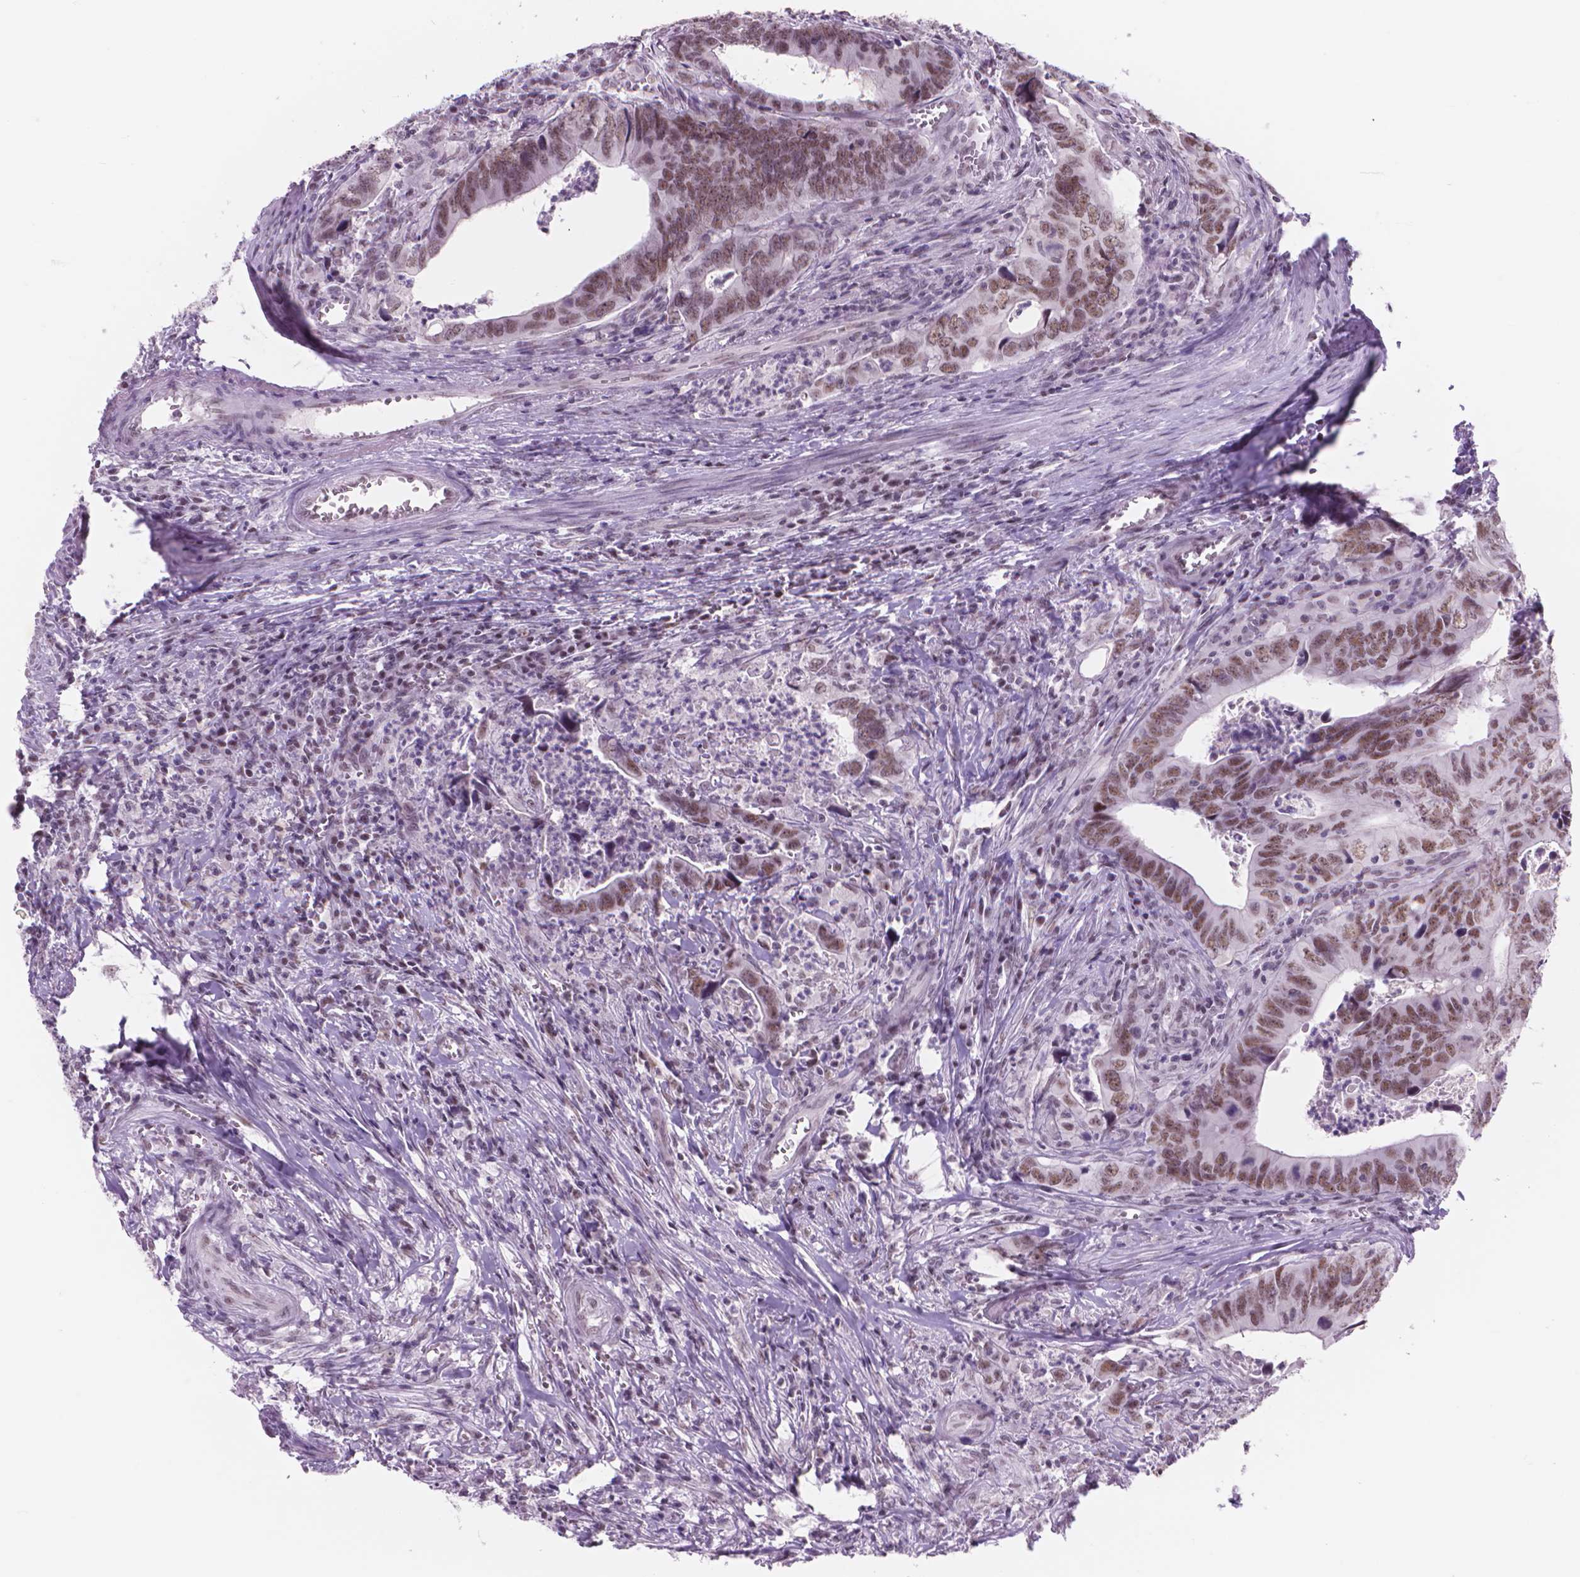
{"staining": {"intensity": "moderate", "quantity": ">75%", "location": "nuclear"}, "tissue": "colorectal cancer", "cell_type": "Tumor cells", "image_type": "cancer", "snomed": [{"axis": "morphology", "description": "Adenocarcinoma, NOS"}, {"axis": "topography", "description": "Colon"}], "caption": "Protein staining of colorectal adenocarcinoma tissue exhibits moderate nuclear positivity in about >75% of tumor cells. (Brightfield microscopy of DAB IHC at high magnification).", "gene": "POLR3D", "patient": {"sex": "female", "age": 82}}